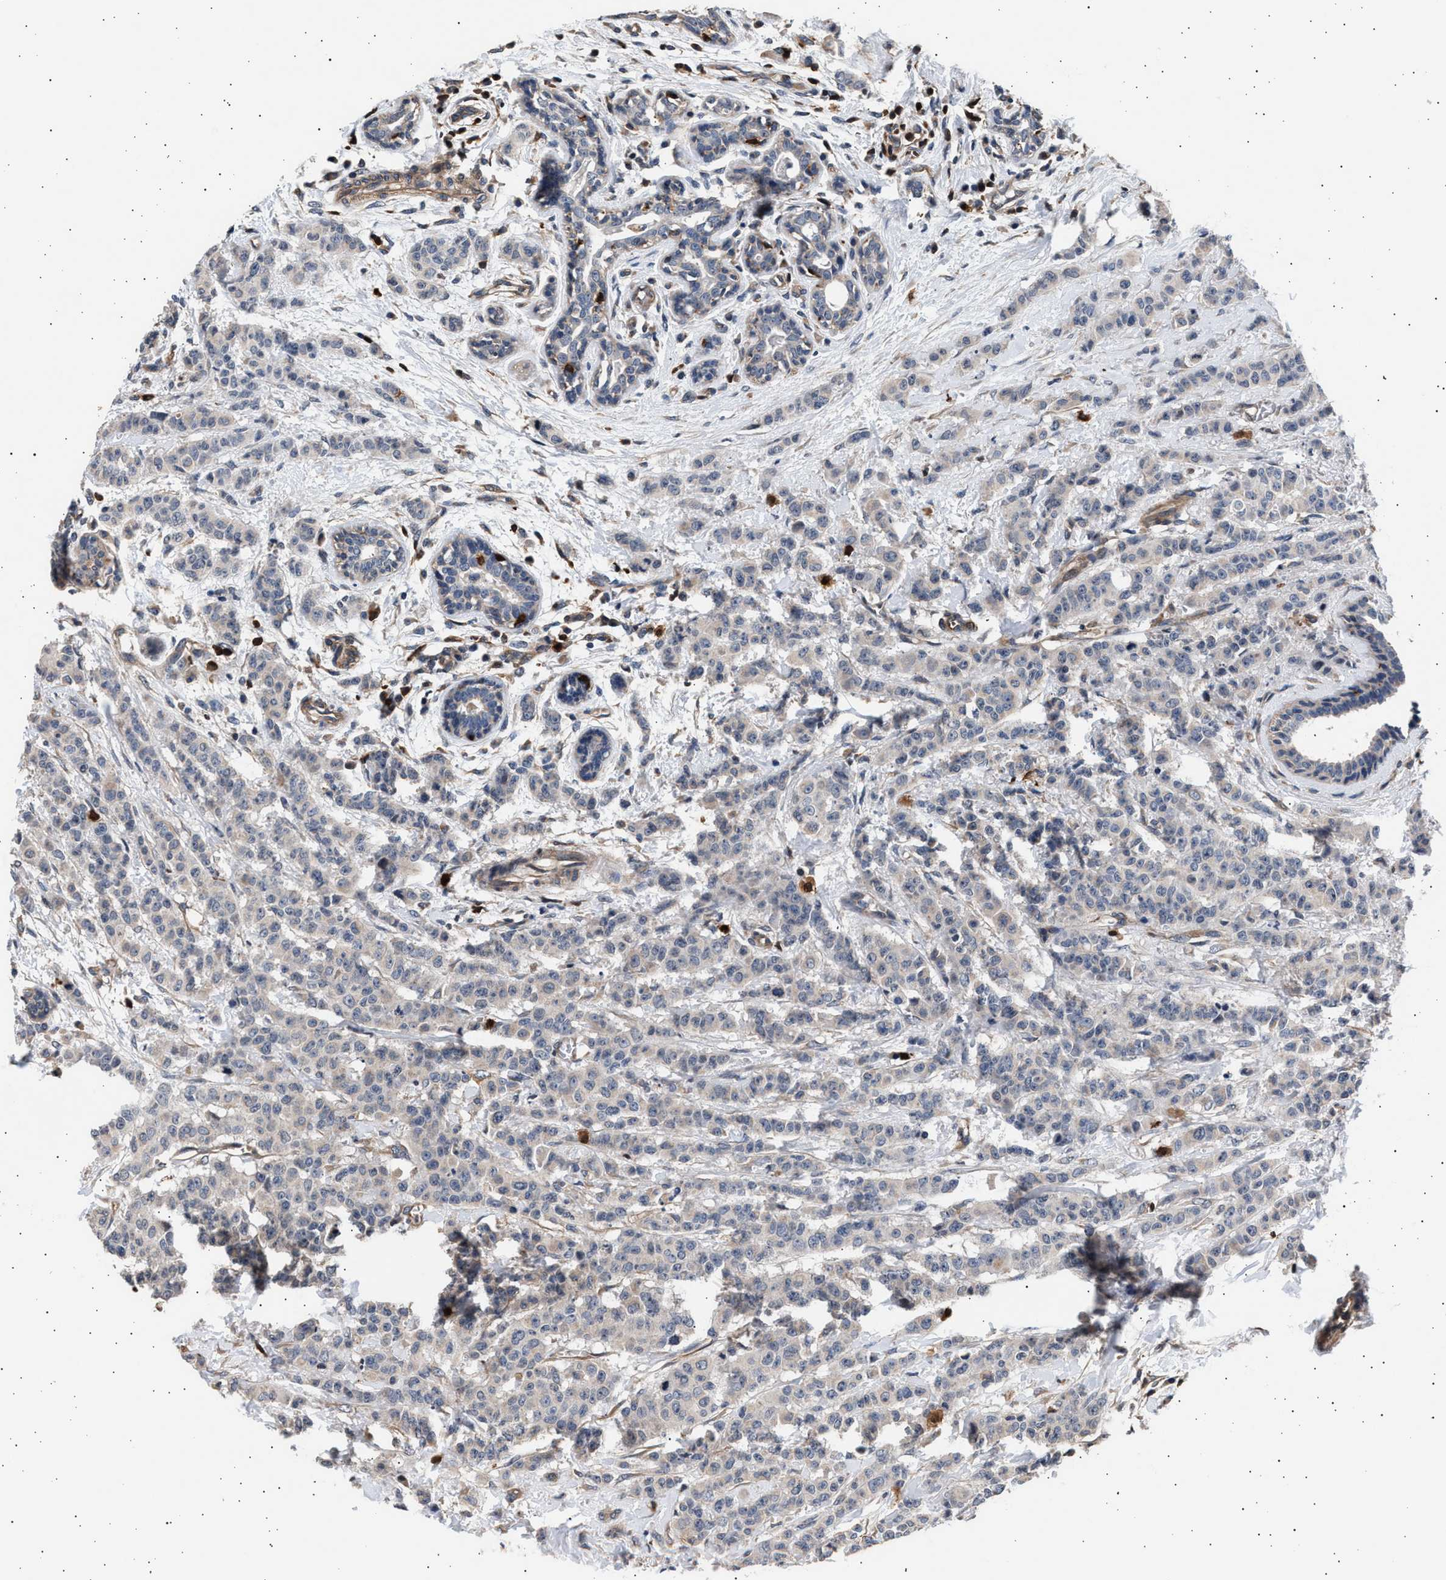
{"staining": {"intensity": "negative", "quantity": "none", "location": "none"}, "tissue": "breast cancer", "cell_type": "Tumor cells", "image_type": "cancer", "snomed": [{"axis": "morphology", "description": "Normal tissue, NOS"}, {"axis": "morphology", "description": "Duct carcinoma"}, {"axis": "topography", "description": "Breast"}], "caption": "Tumor cells show no significant protein positivity in breast cancer.", "gene": "GRAP2", "patient": {"sex": "female", "age": 40}}